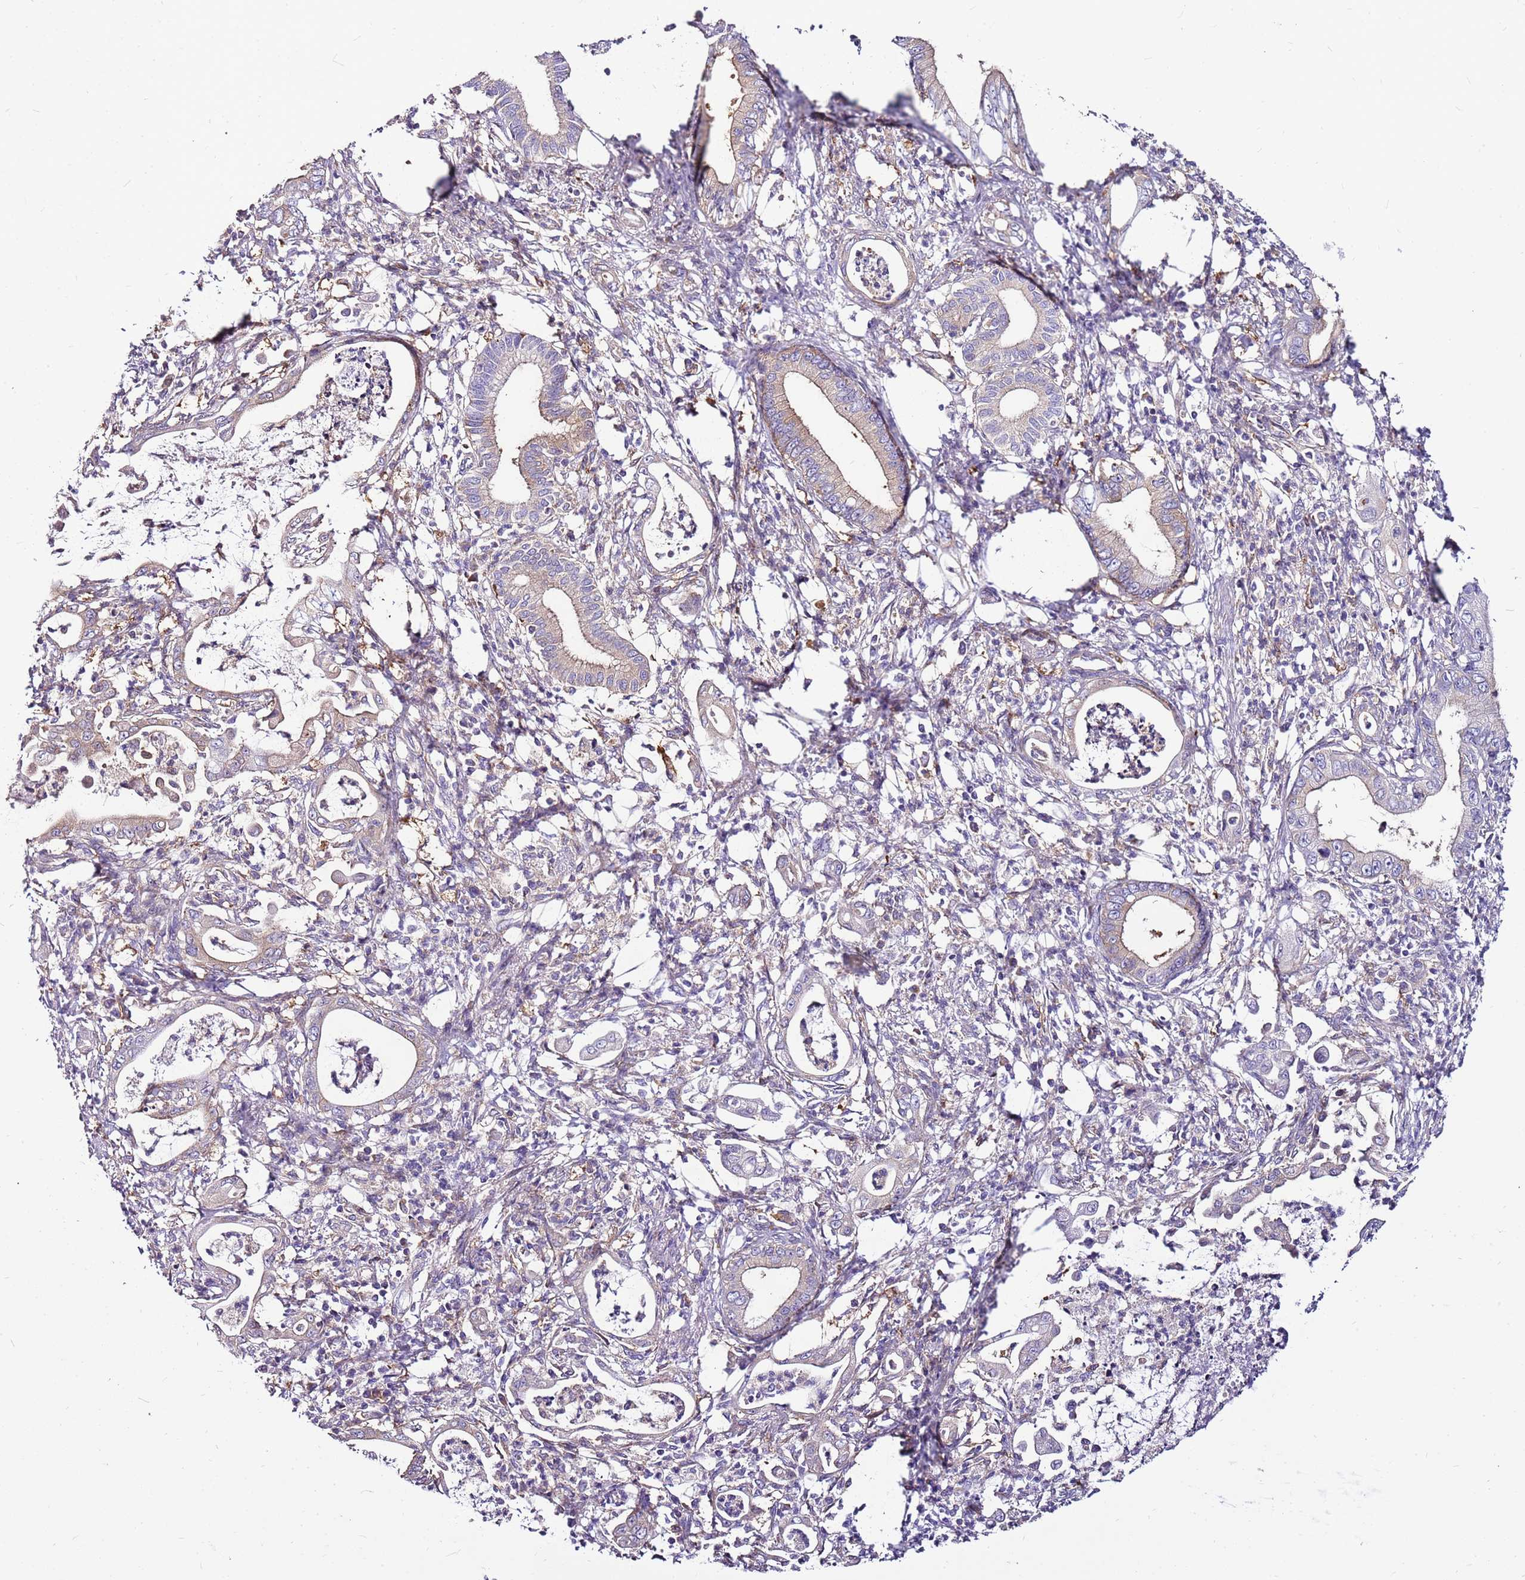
{"staining": {"intensity": "weak", "quantity": "<25%", "location": "cytoplasmic/membranous"}, "tissue": "pancreatic cancer", "cell_type": "Tumor cells", "image_type": "cancer", "snomed": [{"axis": "morphology", "description": "Normal tissue, NOS"}, {"axis": "morphology", "description": "Adenocarcinoma, NOS"}, {"axis": "topography", "description": "Pancreas"}], "caption": "Pancreatic cancer (adenocarcinoma) was stained to show a protein in brown. There is no significant staining in tumor cells.", "gene": "ATXN2L", "patient": {"sex": "female", "age": 55}}